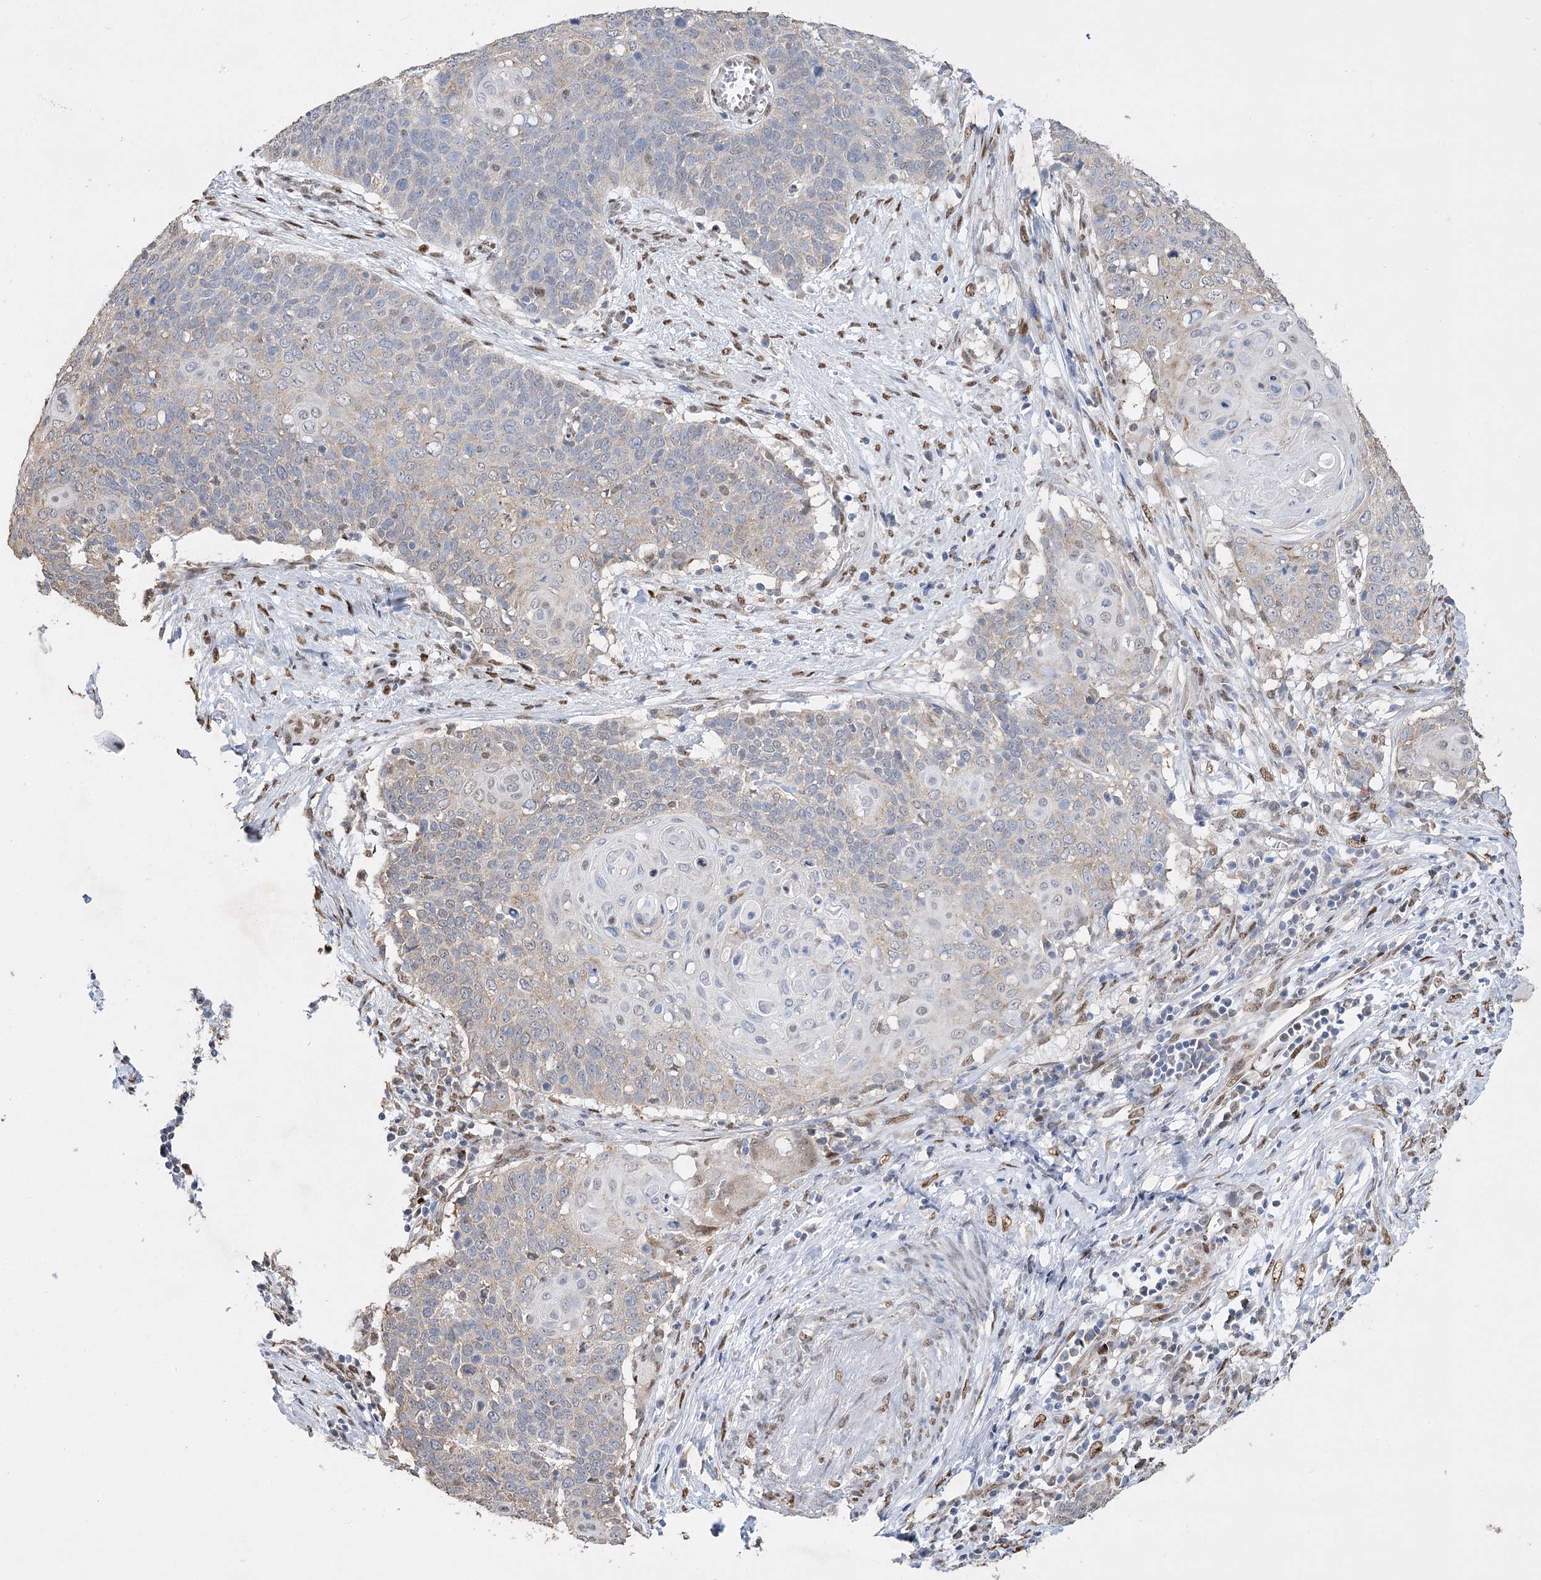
{"staining": {"intensity": "weak", "quantity": "<25%", "location": "cytoplasmic/membranous"}, "tissue": "cervical cancer", "cell_type": "Tumor cells", "image_type": "cancer", "snomed": [{"axis": "morphology", "description": "Squamous cell carcinoma, NOS"}, {"axis": "topography", "description": "Cervix"}], "caption": "Immunohistochemical staining of cervical squamous cell carcinoma reveals no significant staining in tumor cells.", "gene": "NFU1", "patient": {"sex": "female", "age": 39}}